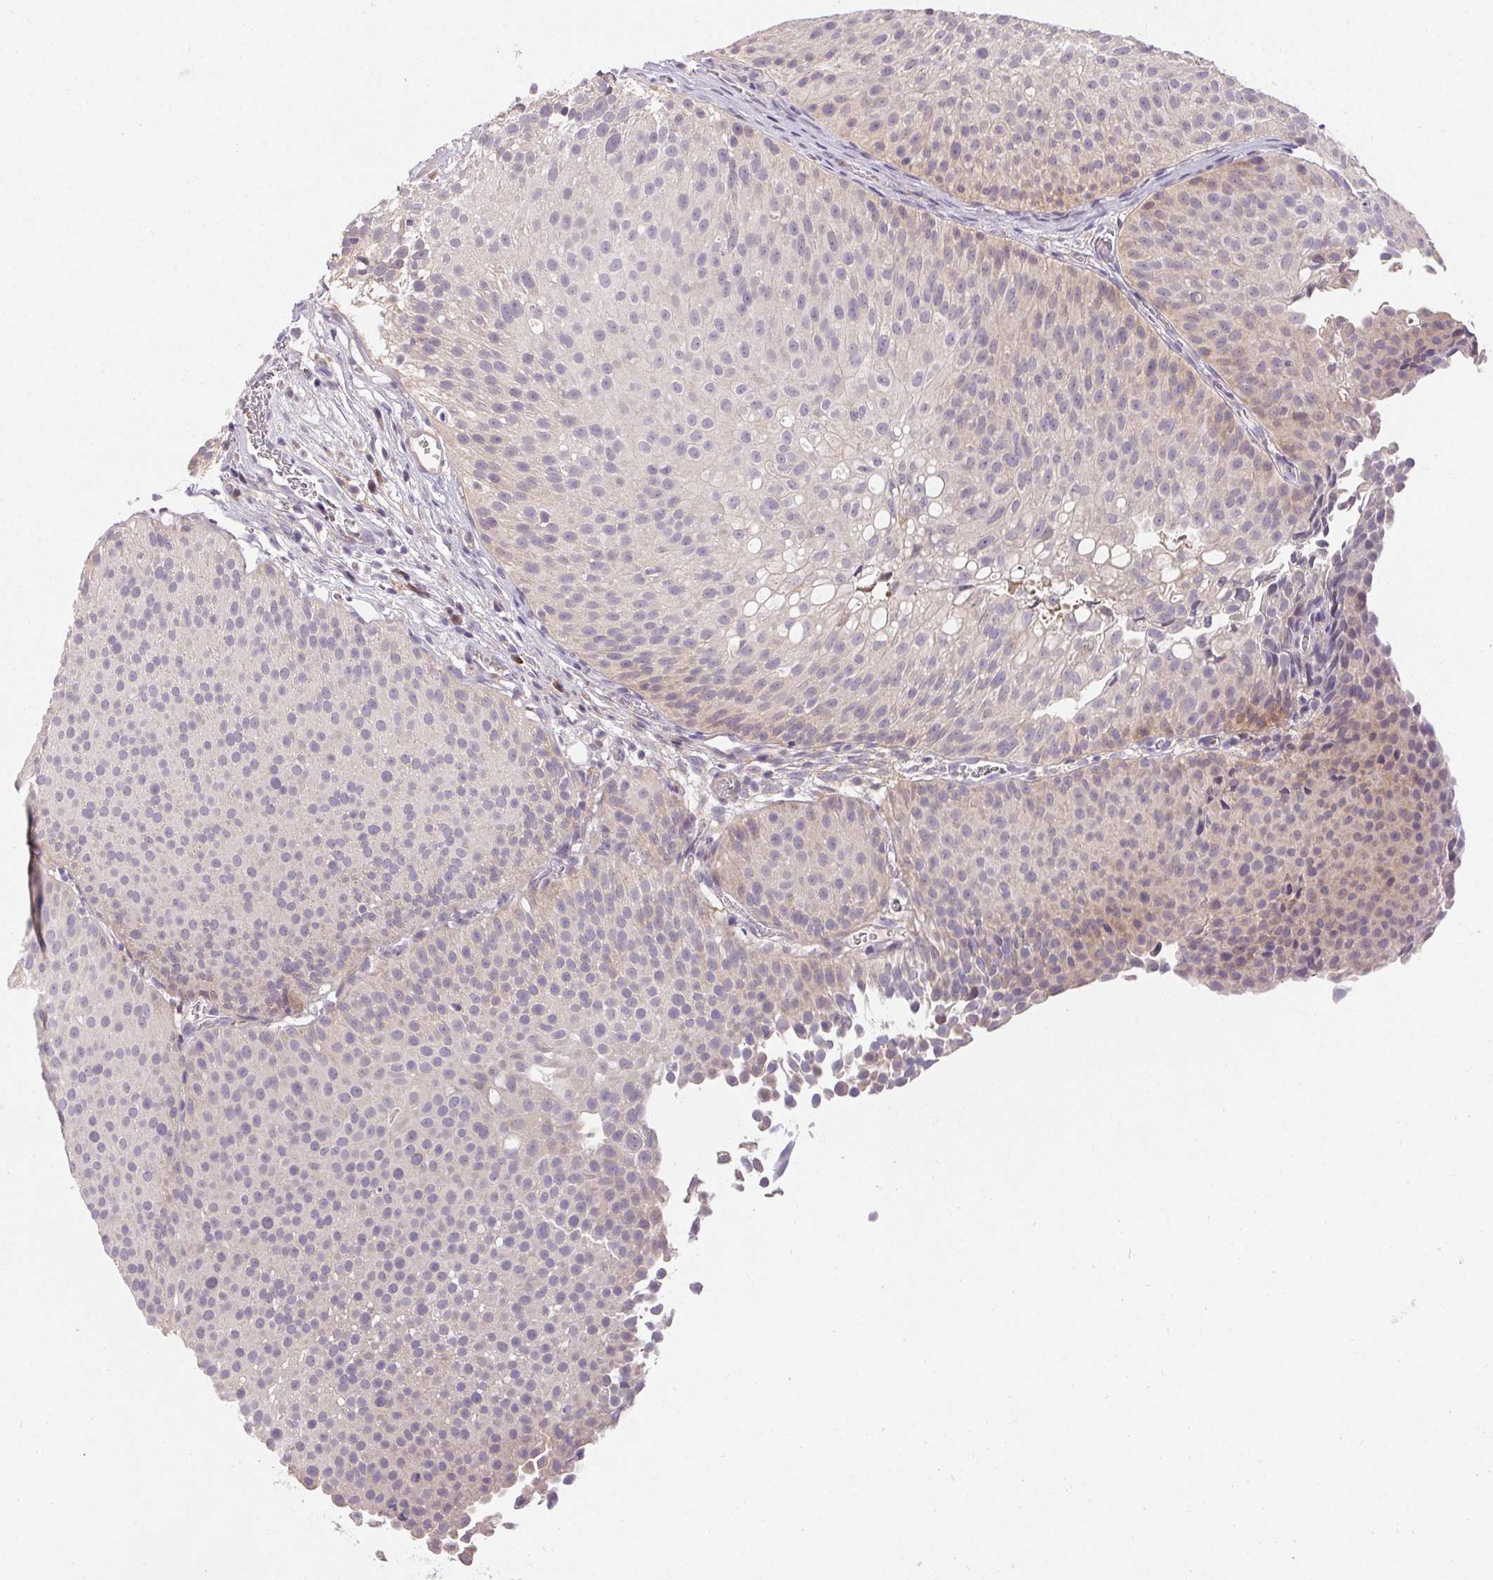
{"staining": {"intensity": "negative", "quantity": "none", "location": "none"}, "tissue": "urothelial cancer", "cell_type": "Tumor cells", "image_type": "cancer", "snomed": [{"axis": "morphology", "description": "Urothelial carcinoma, Low grade"}, {"axis": "topography", "description": "Urinary bladder"}], "caption": "Photomicrograph shows no significant protein positivity in tumor cells of urothelial carcinoma (low-grade).", "gene": "TMEM52B", "patient": {"sex": "male", "age": 80}}